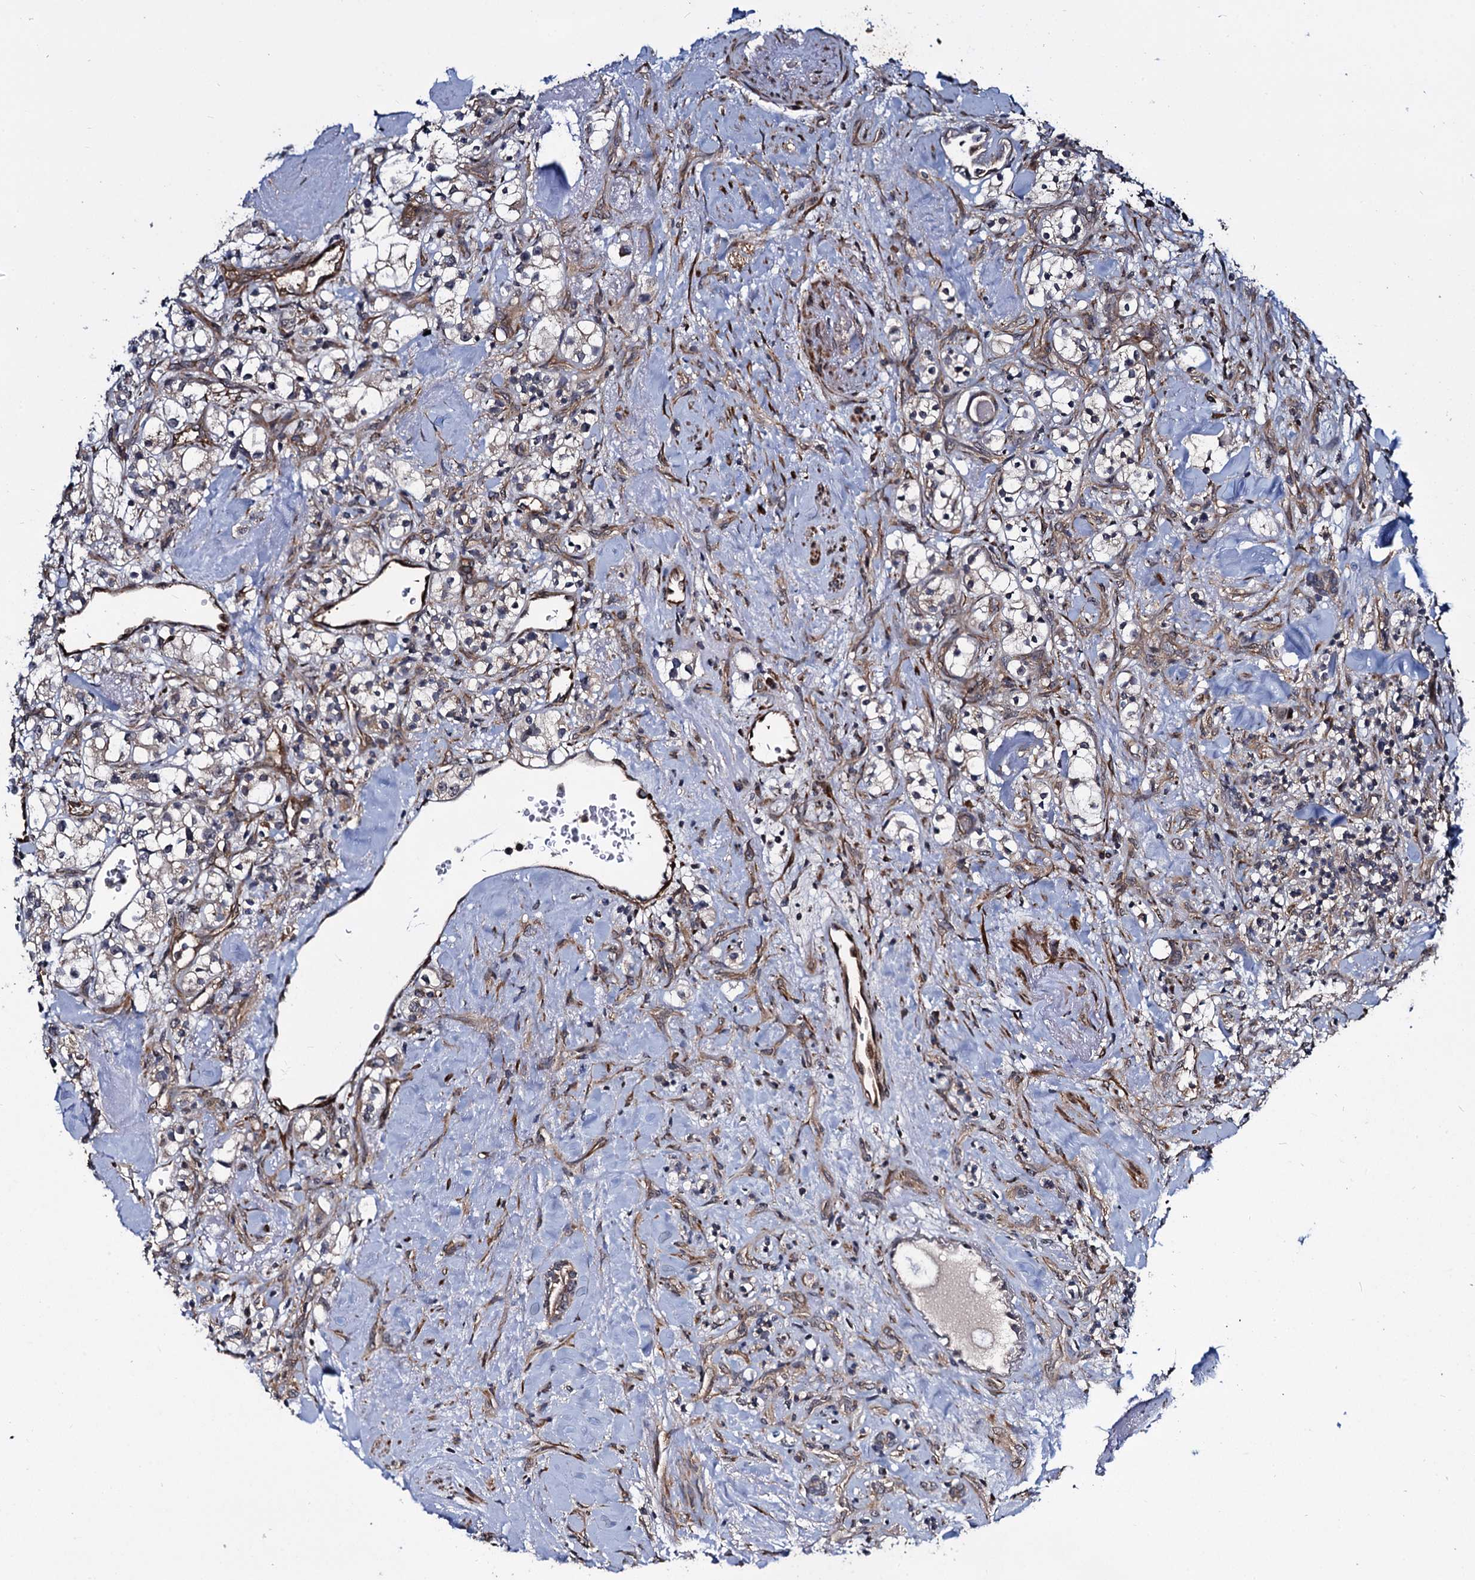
{"staining": {"intensity": "weak", "quantity": ">75%", "location": "cytoplasmic/membranous"}, "tissue": "renal cancer", "cell_type": "Tumor cells", "image_type": "cancer", "snomed": [{"axis": "morphology", "description": "Adenocarcinoma, NOS"}, {"axis": "topography", "description": "Kidney"}], "caption": "Renal cancer (adenocarcinoma) stained for a protein displays weak cytoplasmic/membranous positivity in tumor cells.", "gene": "ARHGAP42", "patient": {"sex": "male", "age": 77}}